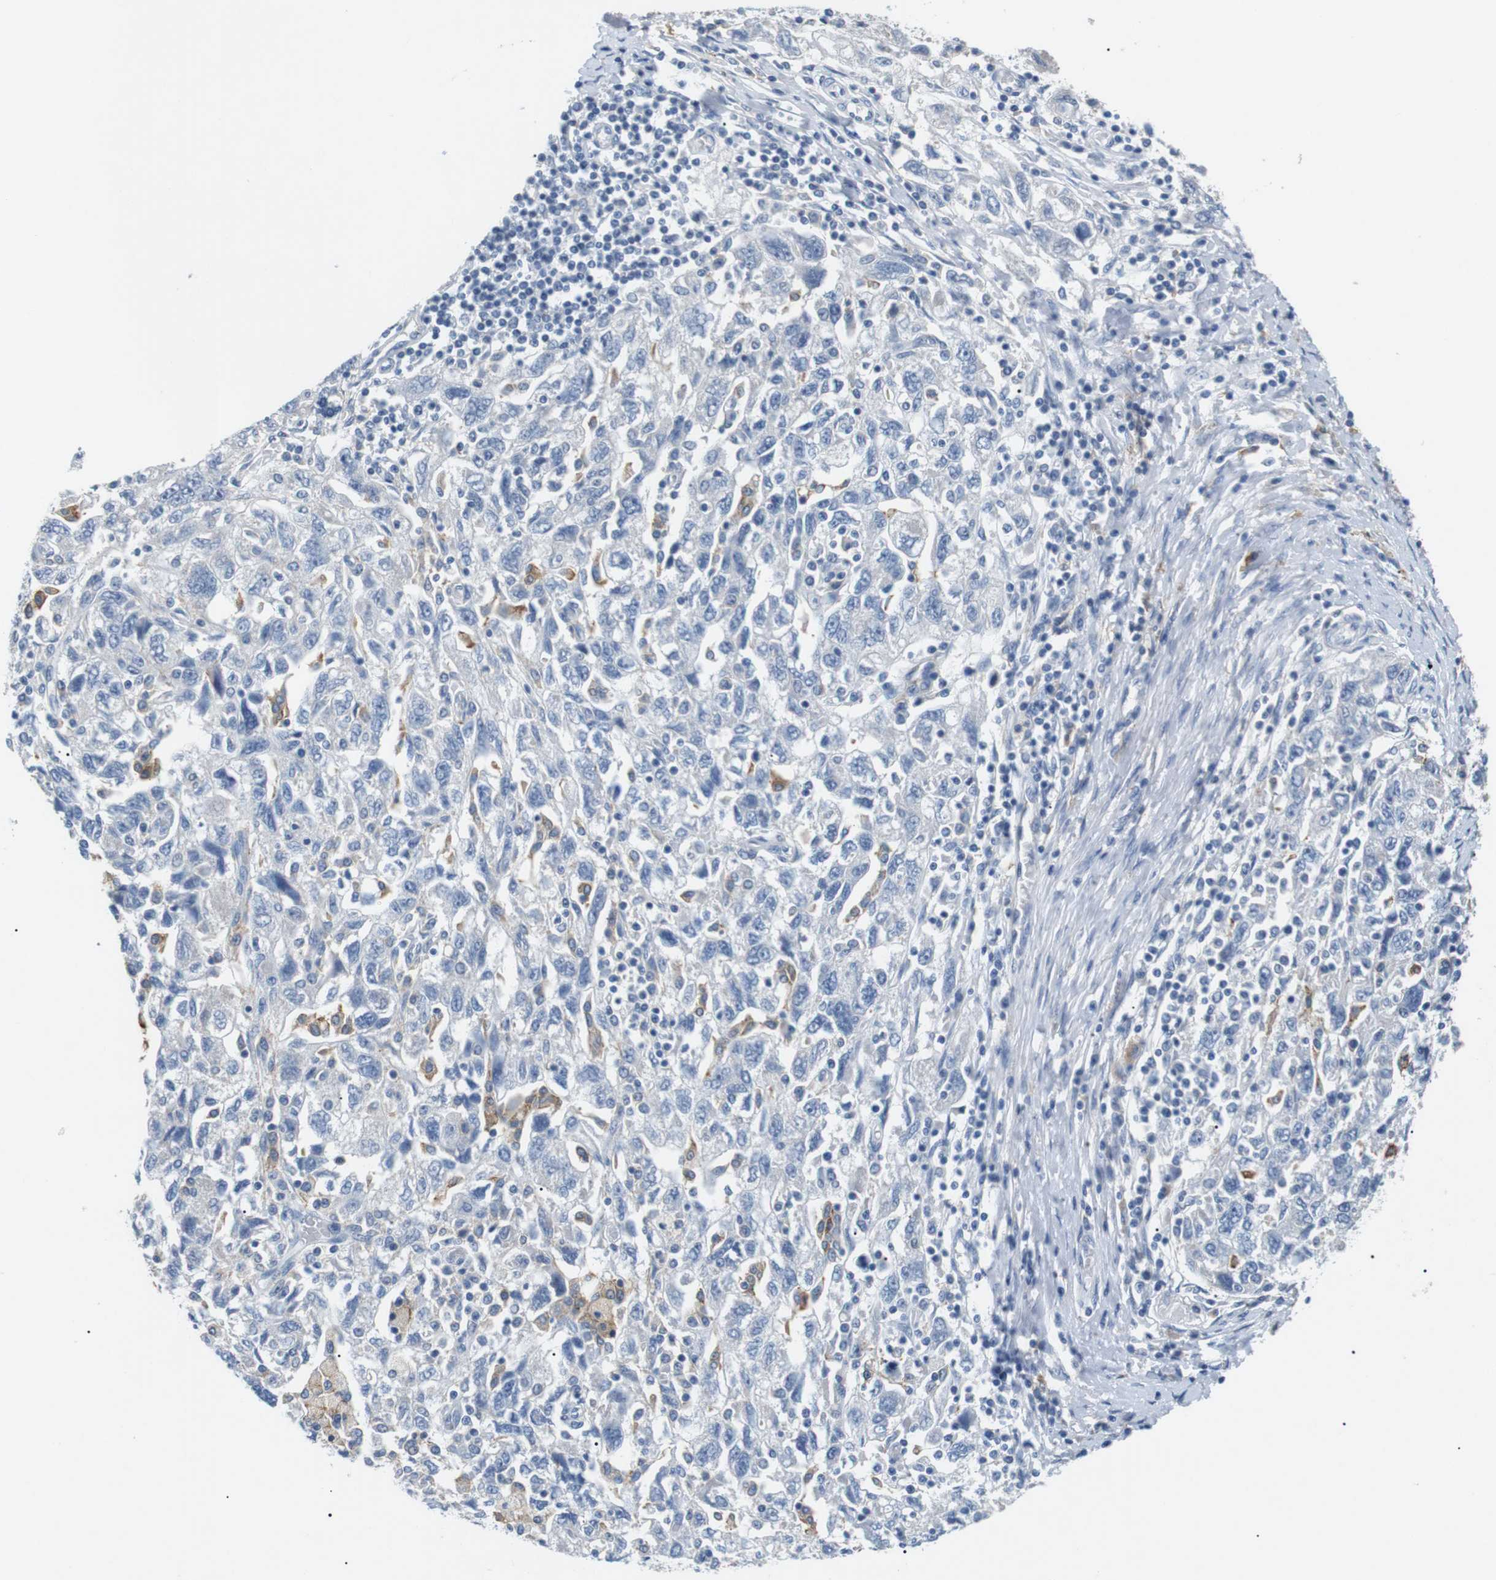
{"staining": {"intensity": "negative", "quantity": "none", "location": "none"}, "tissue": "ovarian cancer", "cell_type": "Tumor cells", "image_type": "cancer", "snomed": [{"axis": "morphology", "description": "Carcinoma, NOS"}, {"axis": "morphology", "description": "Cystadenocarcinoma, serous, NOS"}, {"axis": "topography", "description": "Ovary"}], "caption": "This is a photomicrograph of IHC staining of carcinoma (ovarian), which shows no expression in tumor cells. Brightfield microscopy of IHC stained with DAB (3,3'-diaminobenzidine) (brown) and hematoxylin (blue), captured at high magnification.", "gene": "FCGRT", "patient": {"sex": "female", "age": 69}}